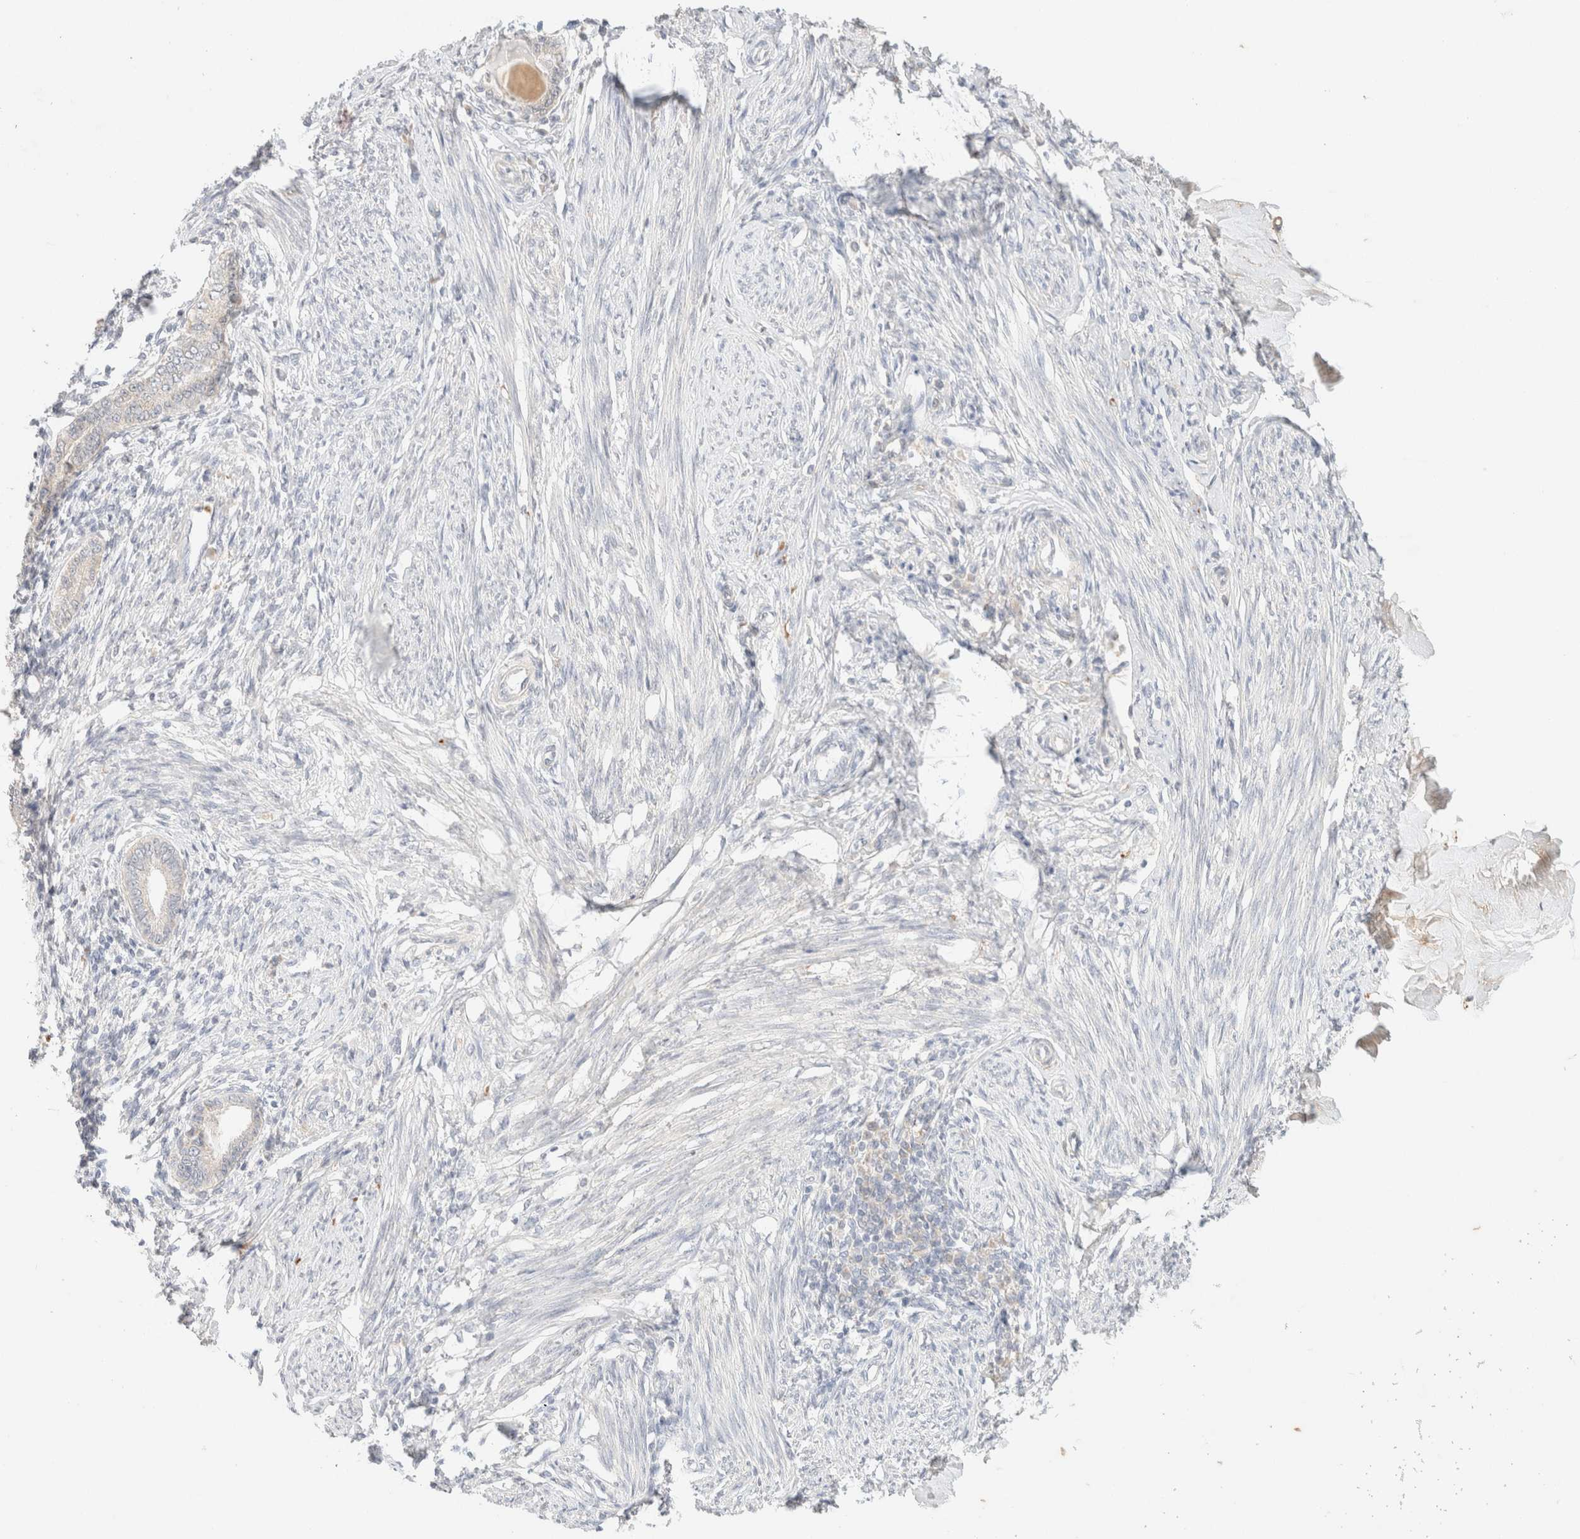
{"staining": {"intensity": "negative", "quantity": "none", "location": "none"}, "tissue": "endometrium", "cell_type": "Cells in endometrial stroma", "image_type": "normal", "snomed": [{"axis": "morphology", "description": "Normal tissue, NOS"}, {"axis": "topography", "description": "Endometrium"}], "caption": "High magnification brightfield microscopy of benign endometrium stained with DAB (3,3'-diaminobenzidine) (brown) and counterstained with hematoxylin (blue): cells in endometrial stroma show no significant expression. (DAB (3,3'-diaminobenzidine) IHC visualized using brightfield microscopy, high magnification).", "gene": "SNTB1", "patient": {"sex": "female", "age": 56}}